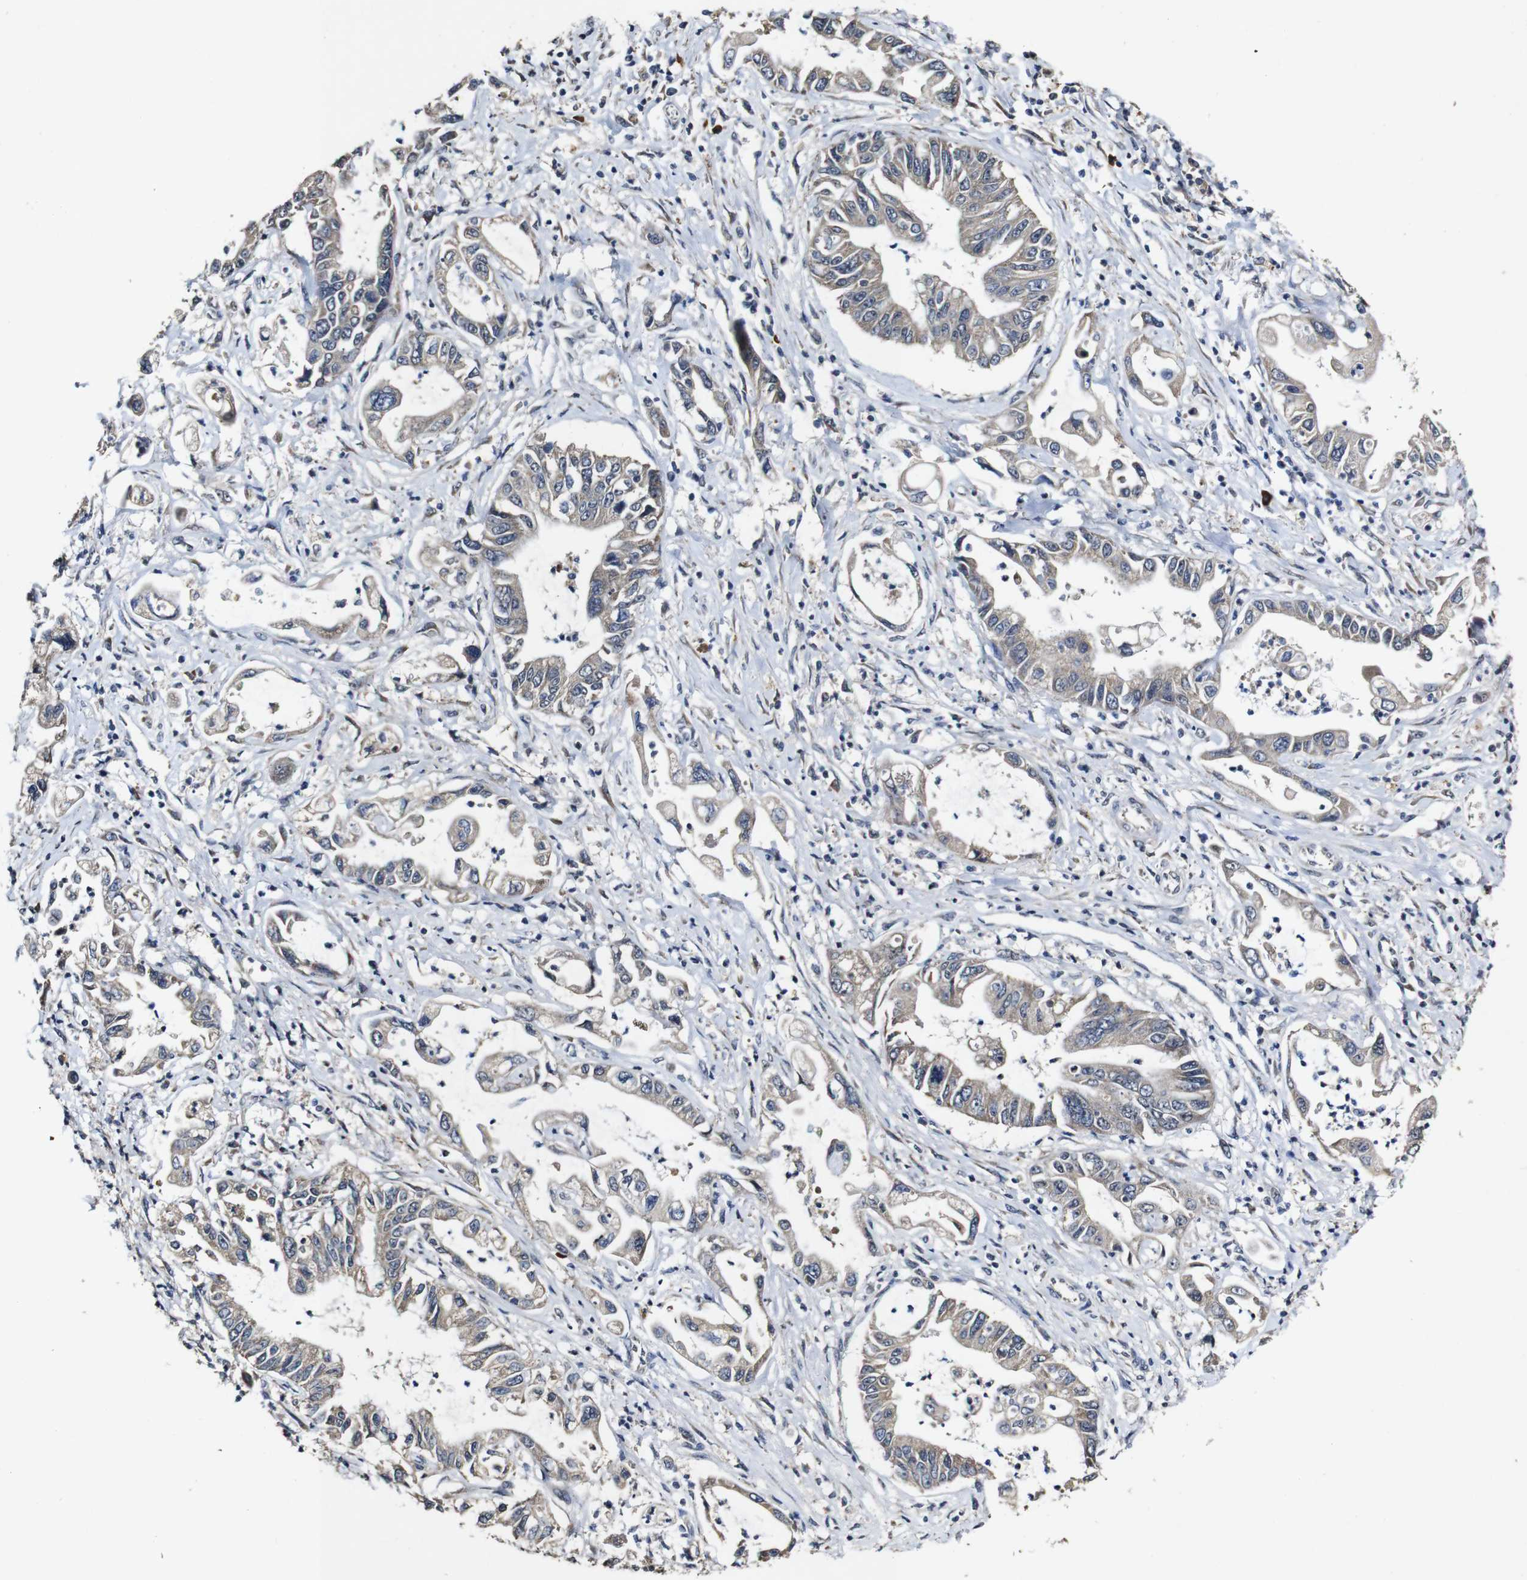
{"staining": {"intensity": "weak", "quantity": ">75%", "location": "cytoplasmic/membranous"}, "tissue": "pancreatic cancer", "cell_type": "Tumor cells", "image_type": "cancer", "snomed": [{"axis": "morphology", "description": "Adenocarcinoma, NOS"}, {"axis": "topography", "description": "Pancreas"}], "caption": "Pancreatic cancer (adenocarcinoma) stained for a protein (brown) shows weak cytoplasmic/membranous positive expression in about >75% of tumor cells.", "gene": "MAGI2", "patient": {"sex": "male", "age": 56}}